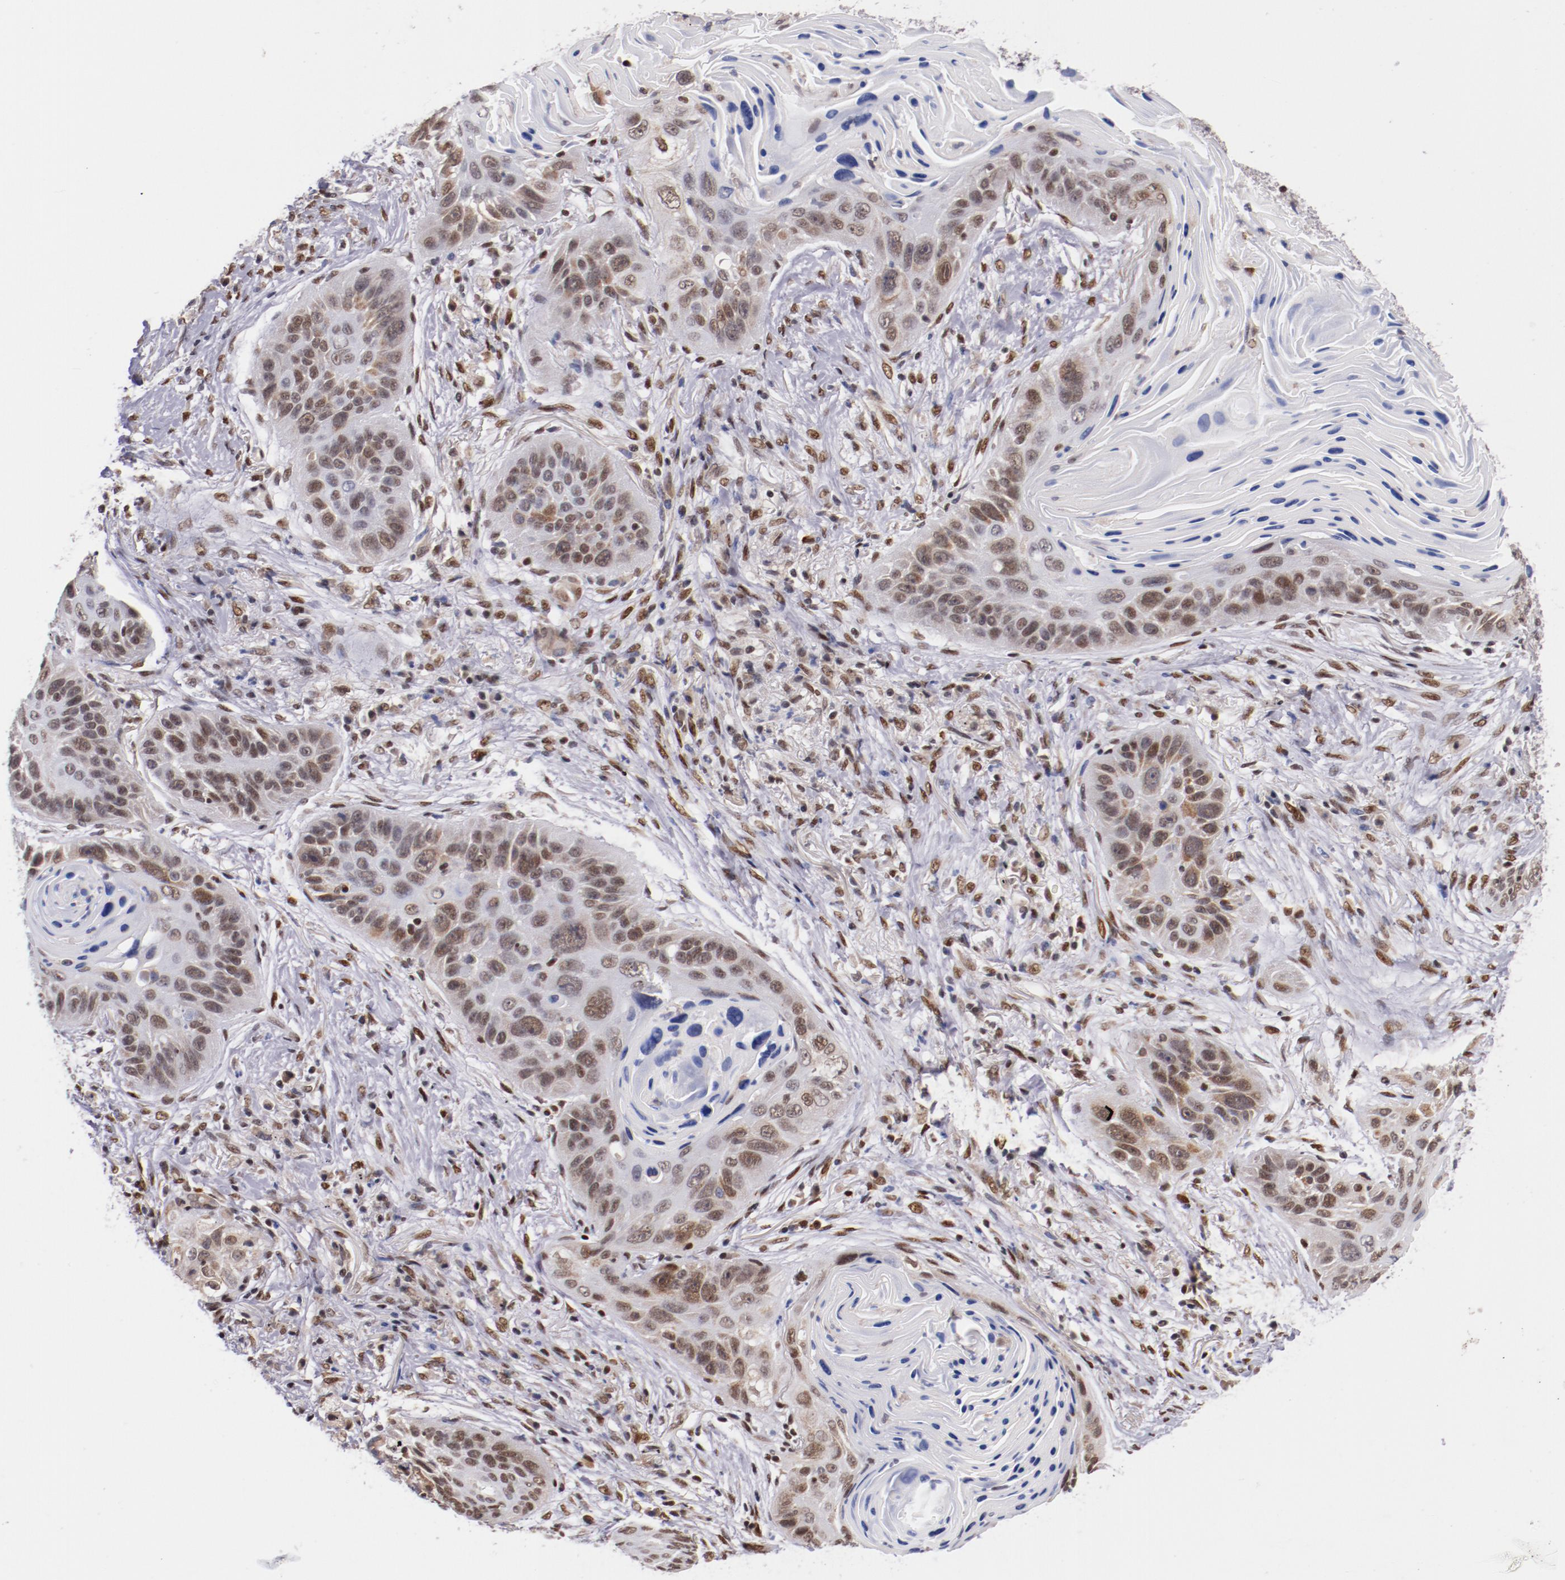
{"staining": {"intensity": "moderate", "quantity": "<25%", "location": "nuclear"}, "tissue": "lung cancer", "cell_type": "Tumor cells", "image_type": "cancer", "snomed": [{"axis": "morphology", "description": "Squamous cell carcinoma, NOS"}, {"axis": "topography", "description": "Lung"}], "caption": "Immunohistochemistry histopathology image of lung squamous cell carcinoma stained for a protein (brown), which demonstrates low levels of moderate nuclear staining in about <25% of tumor cells.", "gene": "SRF", "patient": {"sex": "female", "age": 67}}